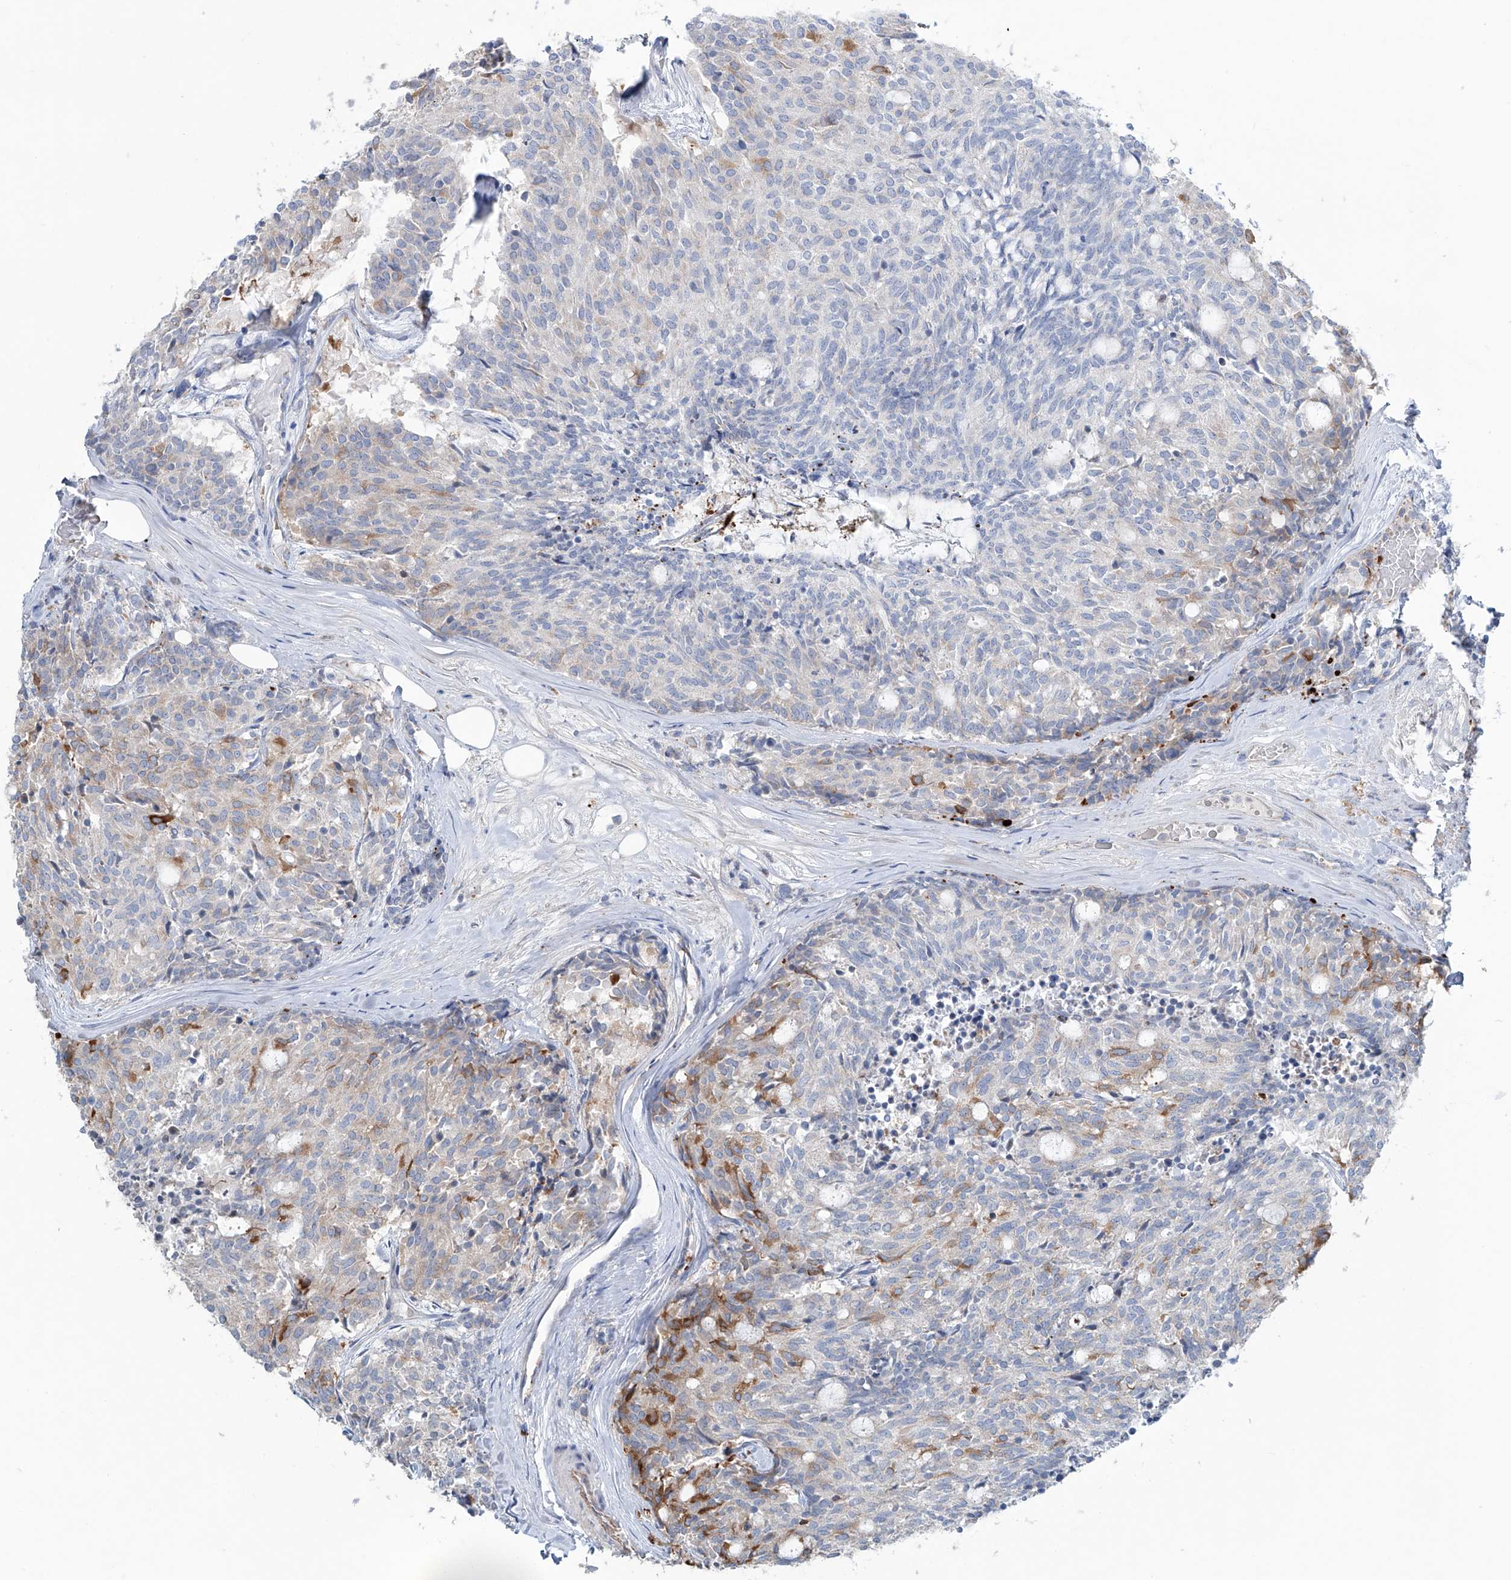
{"staining": {"intensity": "moderate", "quantity": "<25%", "location": "cytoplasmic/membranous"}, "tissue": "carcinoid", "cell_type": "Tumor cells", "image_type": "cancer", "snomed": [{"axis": "morphology", "description": "Carcinoid, malignant, NOS"}, {"axis": "topography", "description": "Pancreas"}], "caption": "Carcinoid (malignant) tissue displays moderate cytoplasmic/membranous staining in about <25% of tumor cells", "gene": "CDH5", "patient": {"sex": "female", "age": 54}}